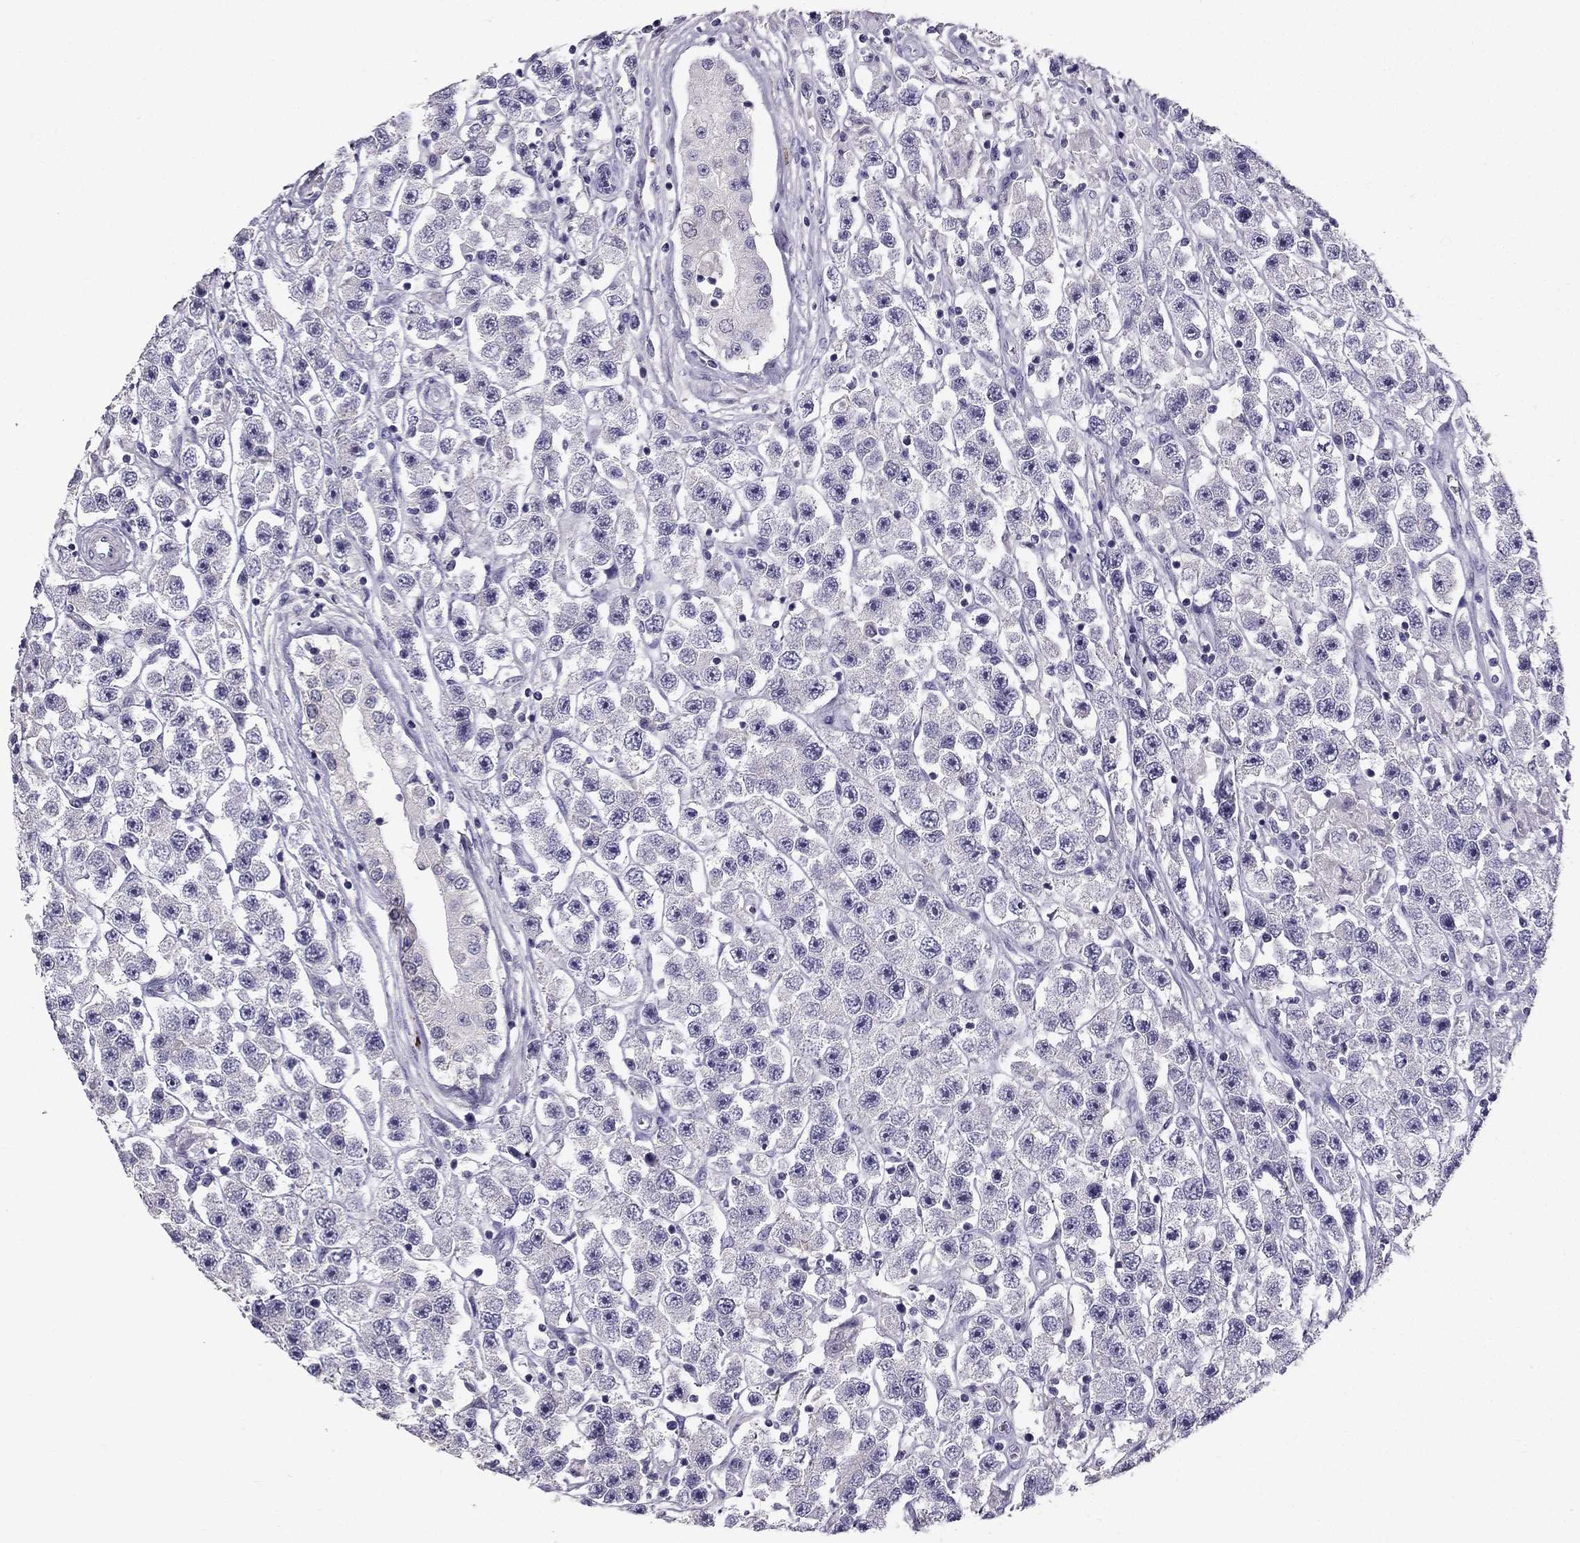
{"staining": {"intensity": "negative", "quantity": "none", "location": "none"}, "tissue": "testis cancer", "cell_type": "Tumor cells", "image_type": "cancer", "snomed": [{"axis": "morphology", "description": "Seminoma, NOS"}, {"axis": "topography", "description": "Testis"}], "caption": "Histopathology image shows no protein expression in tumor cells of testis seminoma tissue. (DAB (3,3'-diaminobenzidine) immunohistochemistry, high magnification).", "gene": "LMTK3", "patient": {"sex": "male", "age": 45}}